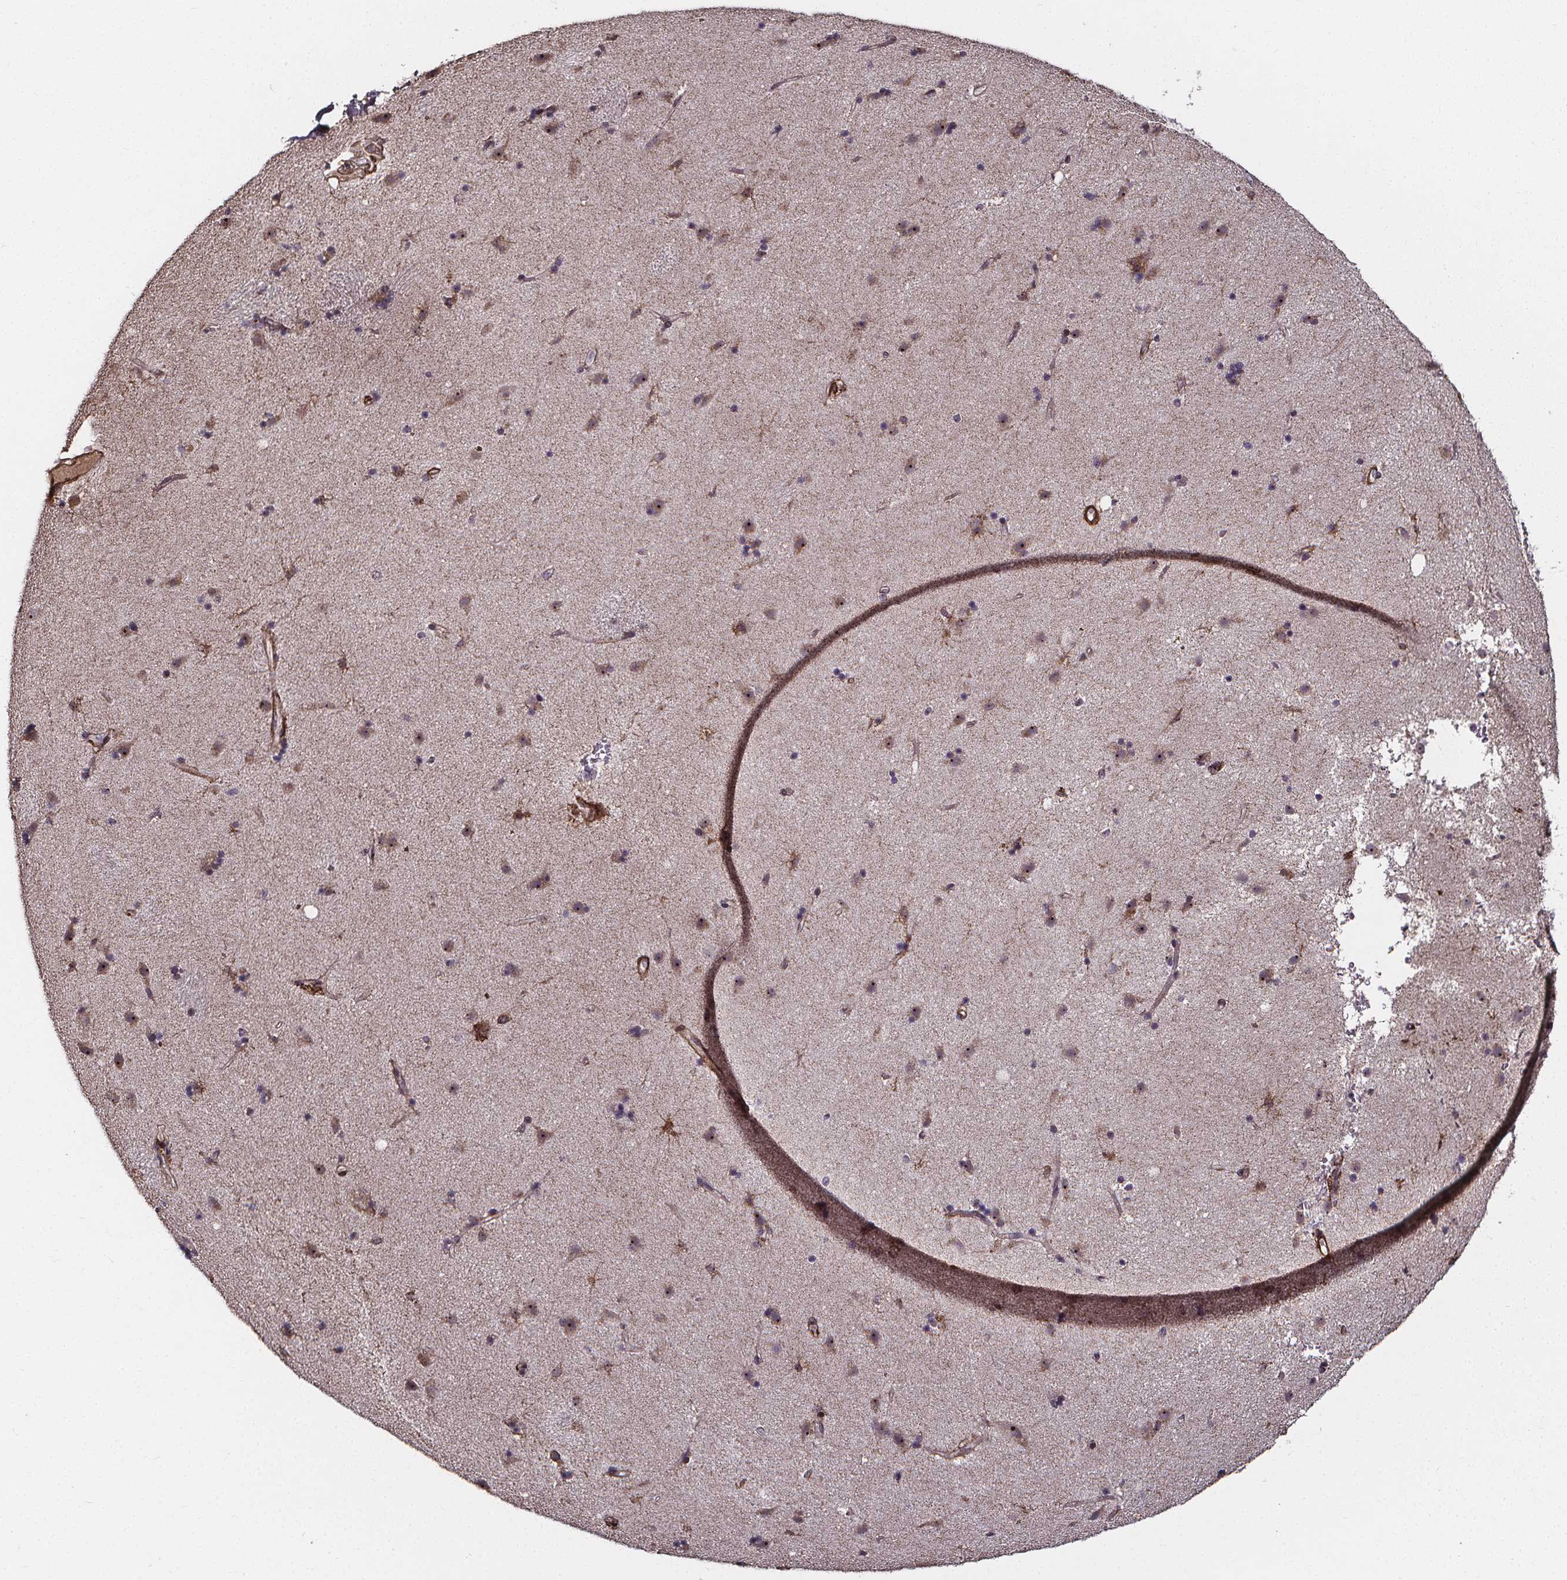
{"staining": {"intensity": "weak", "quantity": "<25%", "location": "cytoplasmic/membranous"}, "tissue": "caudate", "cell_type": "Glial cells", "image_type": "normal", "snomed": [{"axis": "morphology", "description": "Normal tissue, NOS"}, {"axis": "topography", "description": "Lateral ventricle wall"}], "caption": "This is an immunohistochemistry photomicrograph of benign human caudate. There is no positivity in glial cells.", "gene": "AEBP1", "patient": {"sex": "female", "age": 71}}